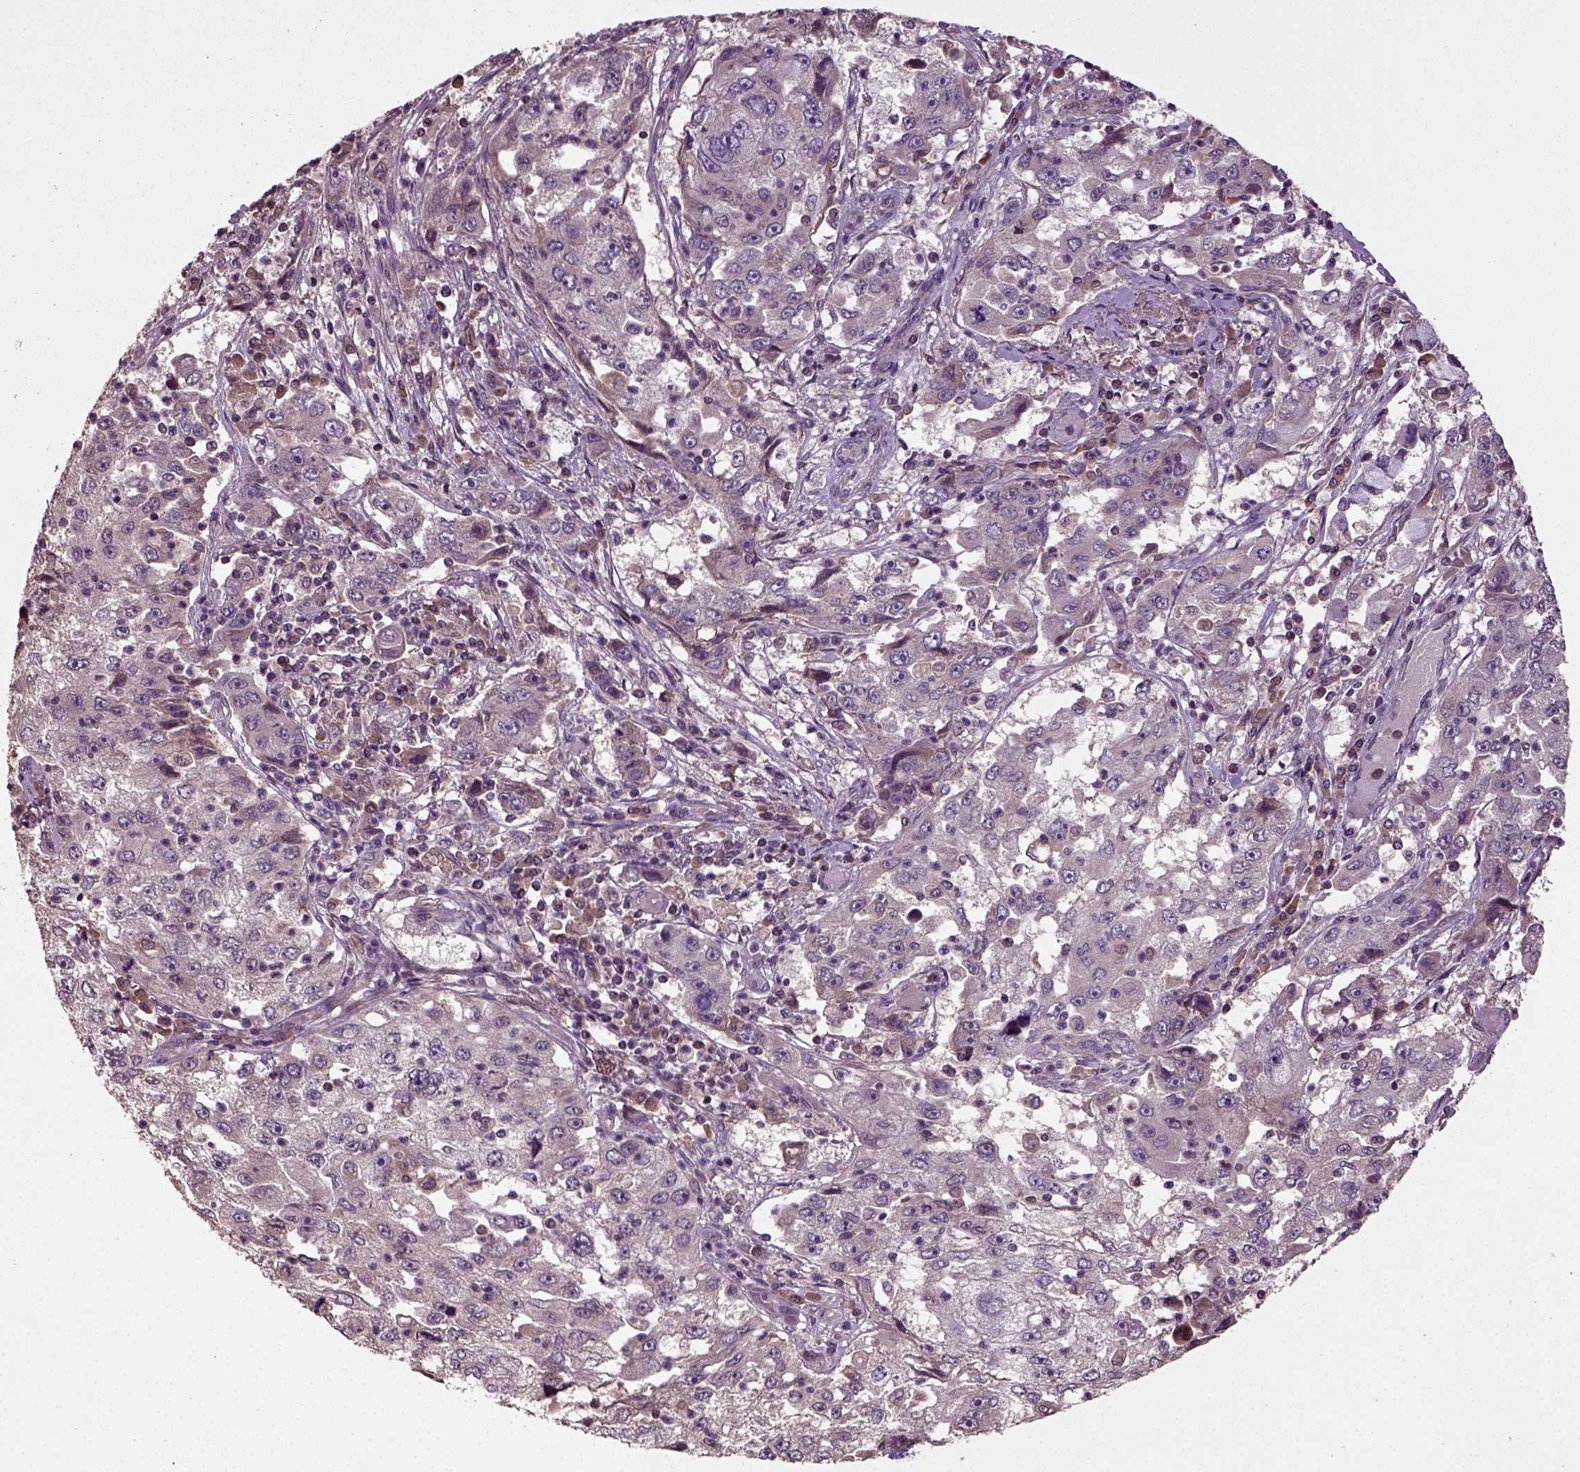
{"staining": {"intensity": "negative", "quantity": "none", "location": "none"}, "tissue": "cervical cancer", "cell_type": "Tumor cells", "image_type": "cancer", "snomed": [{"axis": "morphology", "description": "Squamous cell carcinoma, NOS"}, {"axis": "topography", "description": "Cervix"}], "caption": "A high-resolution image shows IHC staining of squamous cell carcinoma (cervical), which shows no significant positivity in tumor cells. (DAB immunohistochemistry (IHC) visualized using brightfield microscopy, high magnification).", "gene": "ERV3-1", "patient": {"sex": "female", "age": 36}}